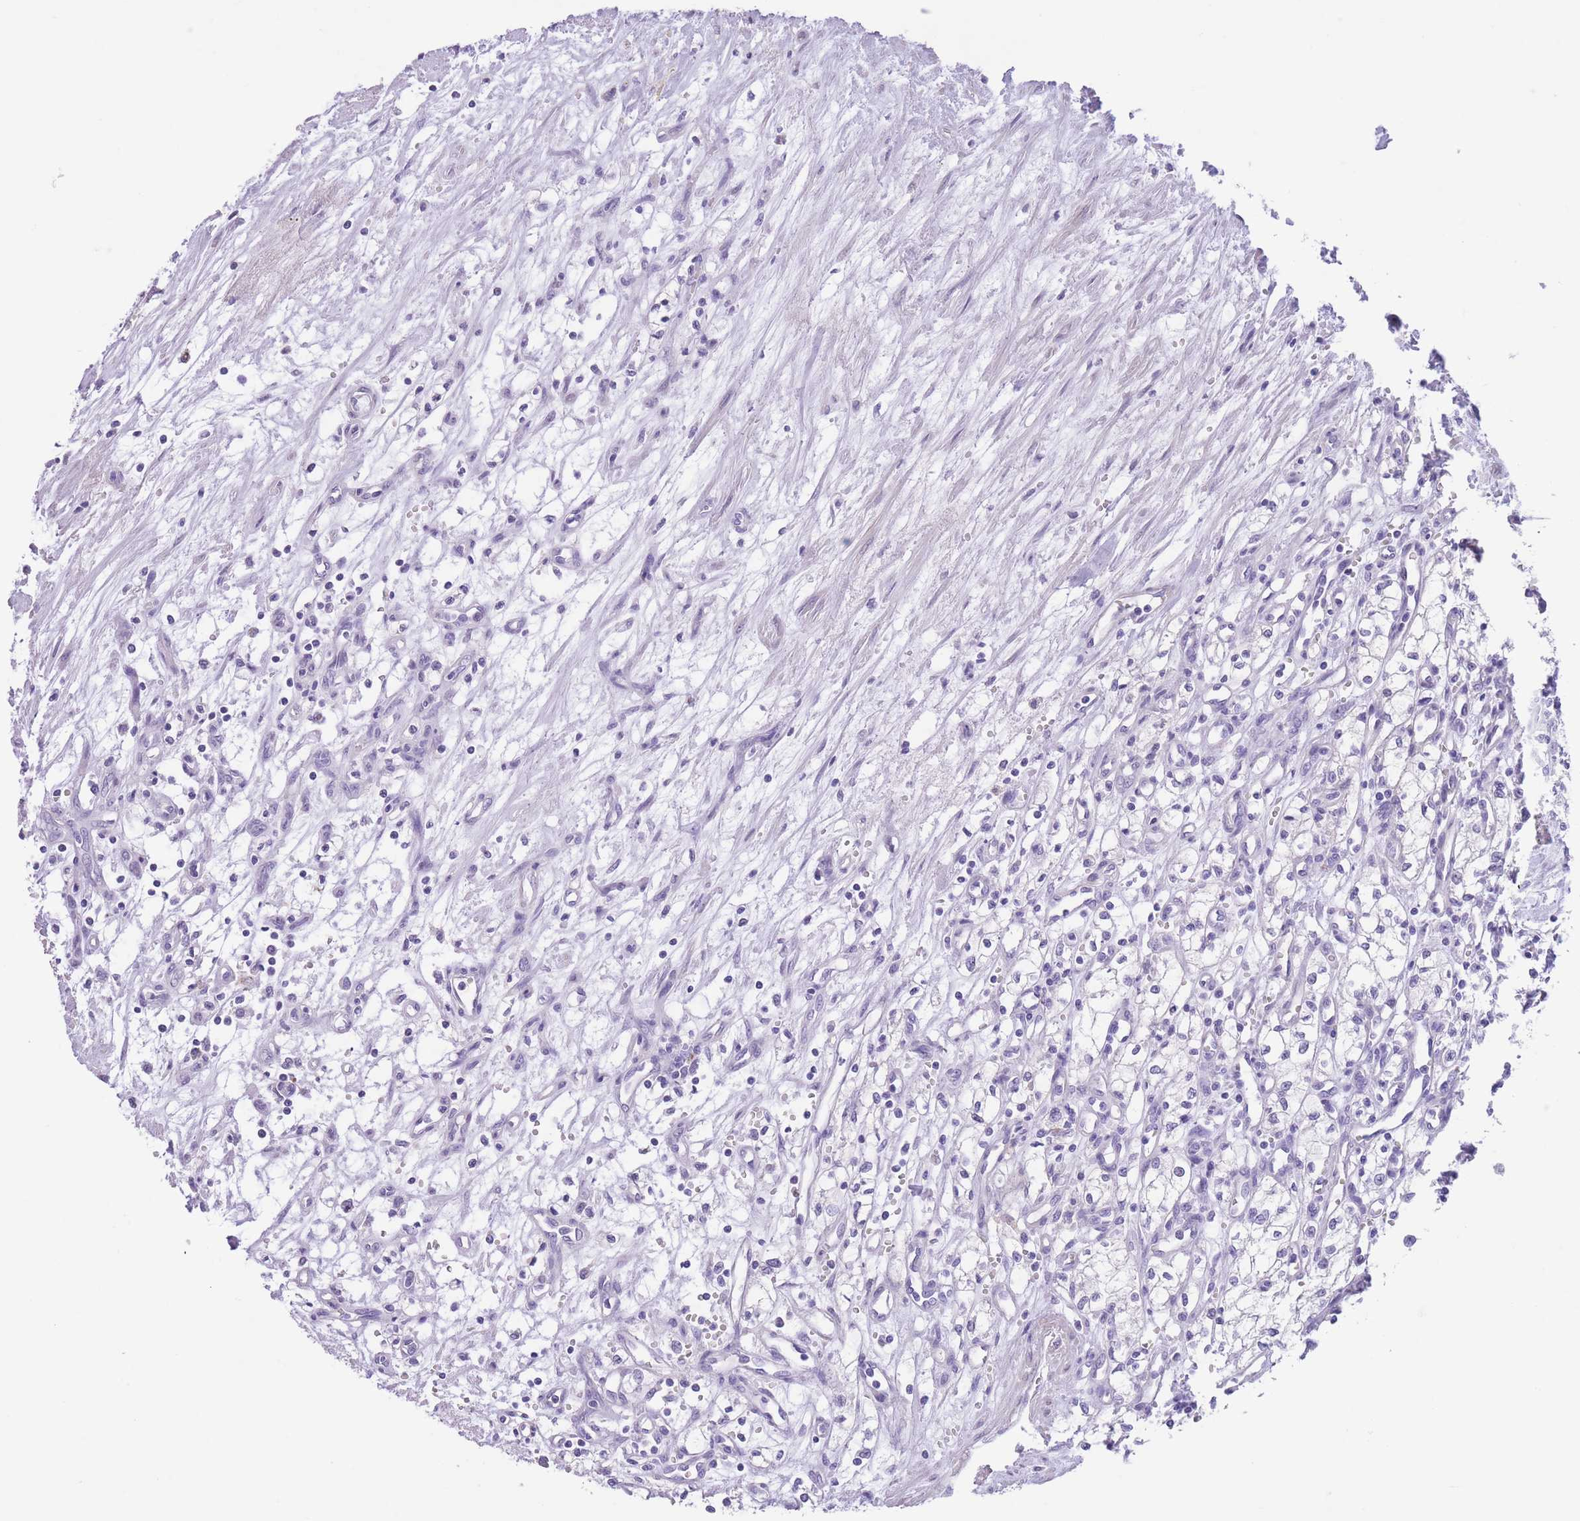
{"staining": {"intensity": "negative", "quantity": "none", "location": "none"}, "tissue": "renal cancer", "cell_type": "Tumor cells", "image_type": "cancer", "snomed": [{"axis": "morphology", "description": "Adenocarcinoma, NOS"}, {"axis": "topography", "description": "Kidney"}], "caption": "IHC histopathology image of neoplastic tissue: human renal cancer stained with DAB demonstrates no significant protein expression in tumor cells.", "gene": "RAI2", "patient": {"sex": "male", "age": 59}}